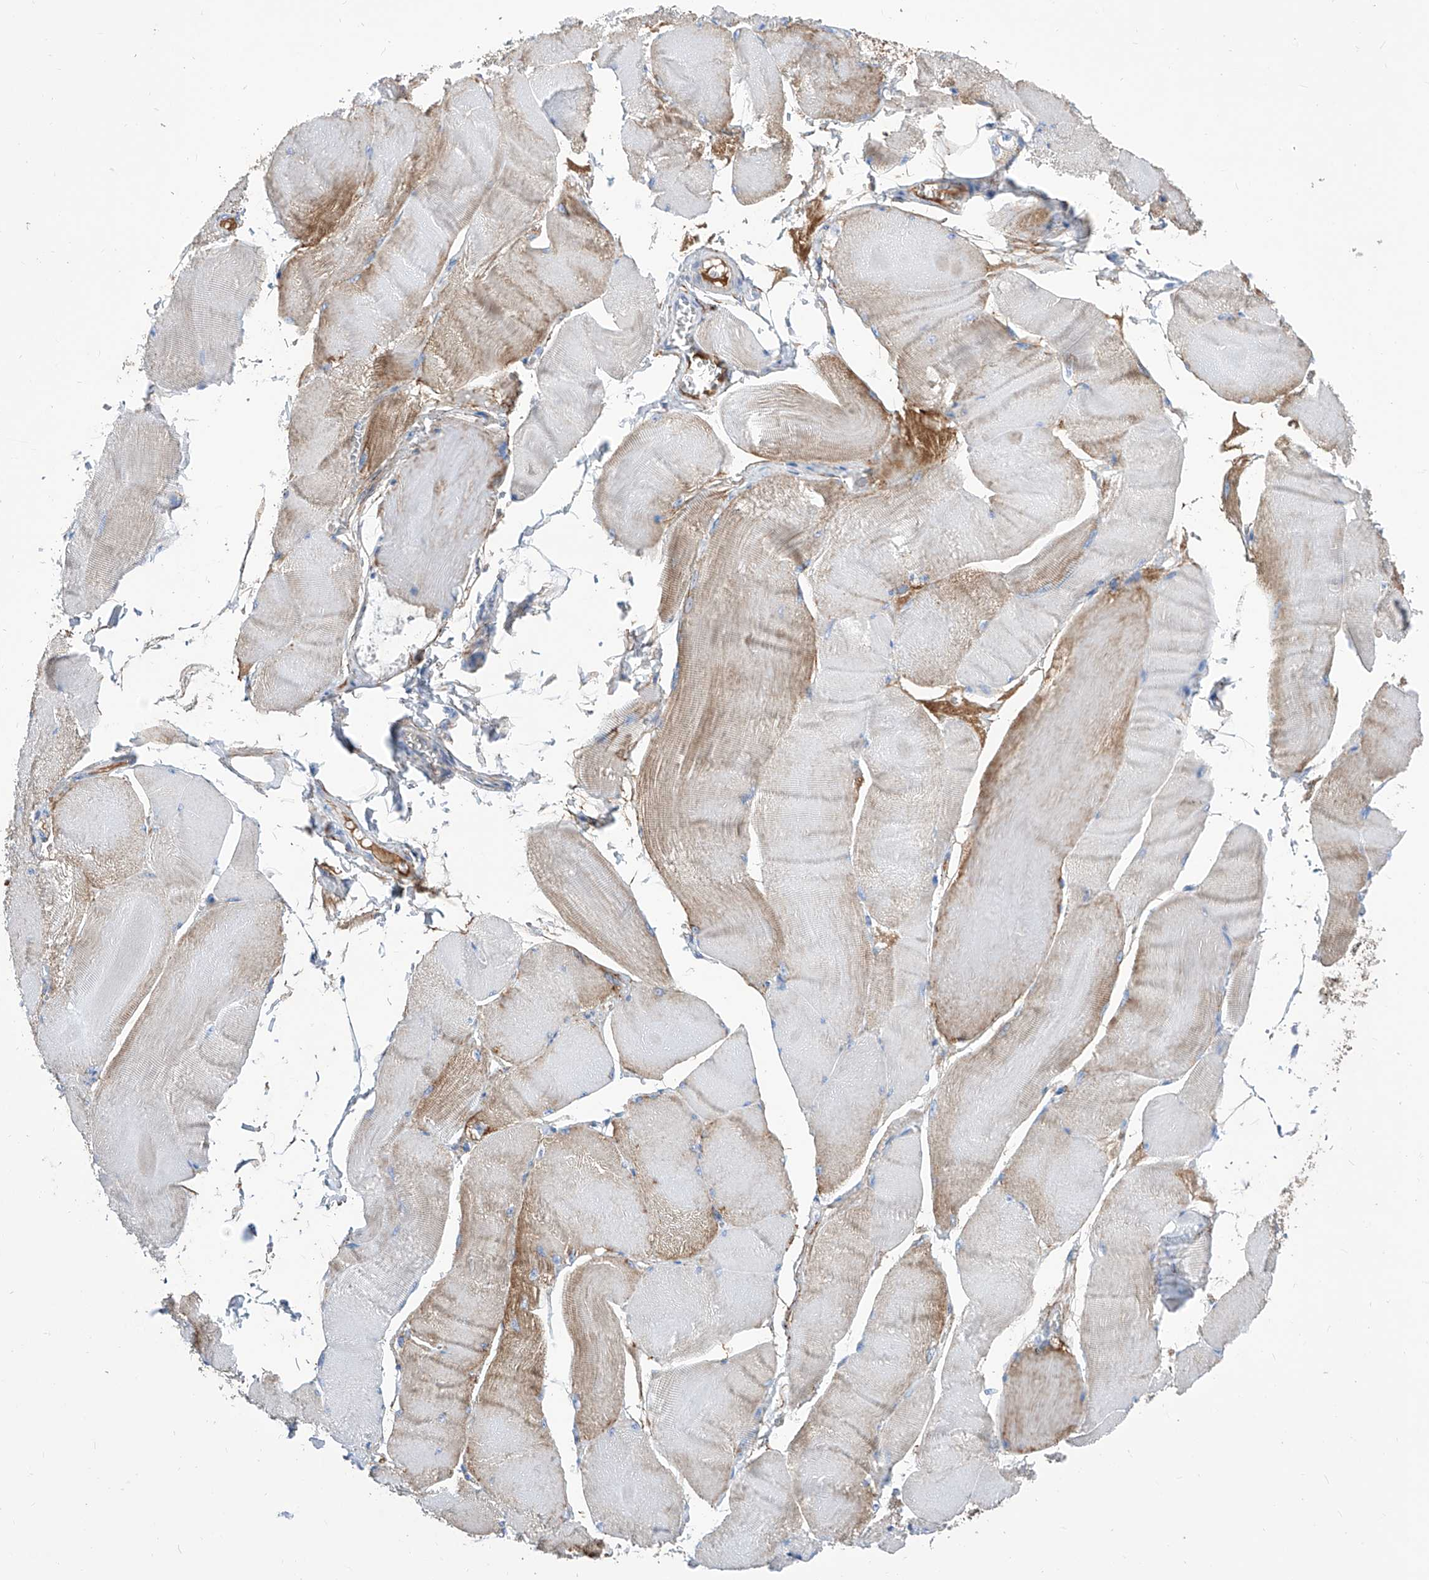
{"staining": {"intensity": "moderate", "quantity": "<25%", "location": "cytoplasmic/membranous"}, "tissue": "skeletal muscle", "cell_type": "Myocytes", "image_type": "normal", "snomed": [{"axis": "morphology", "description": "Normal tissue, NOS"}, {"axis": "morphology", "description": "Basal cell carcinoma"}, {"axis": "topography", "description": "Skeletal muscle"}], "caption": "DAB (3,3'-diaminobenzidine) immunohistochemical staining of benign human skeletal muscle exhibits moderate cytoplasmic/membranous protein staining in about <25% of myocytes. (brown staining indicates protein expression, while blue staining denotes nuclei).", "gene": "SRBD1", "patient": {"sex": "female", "age": 64}}